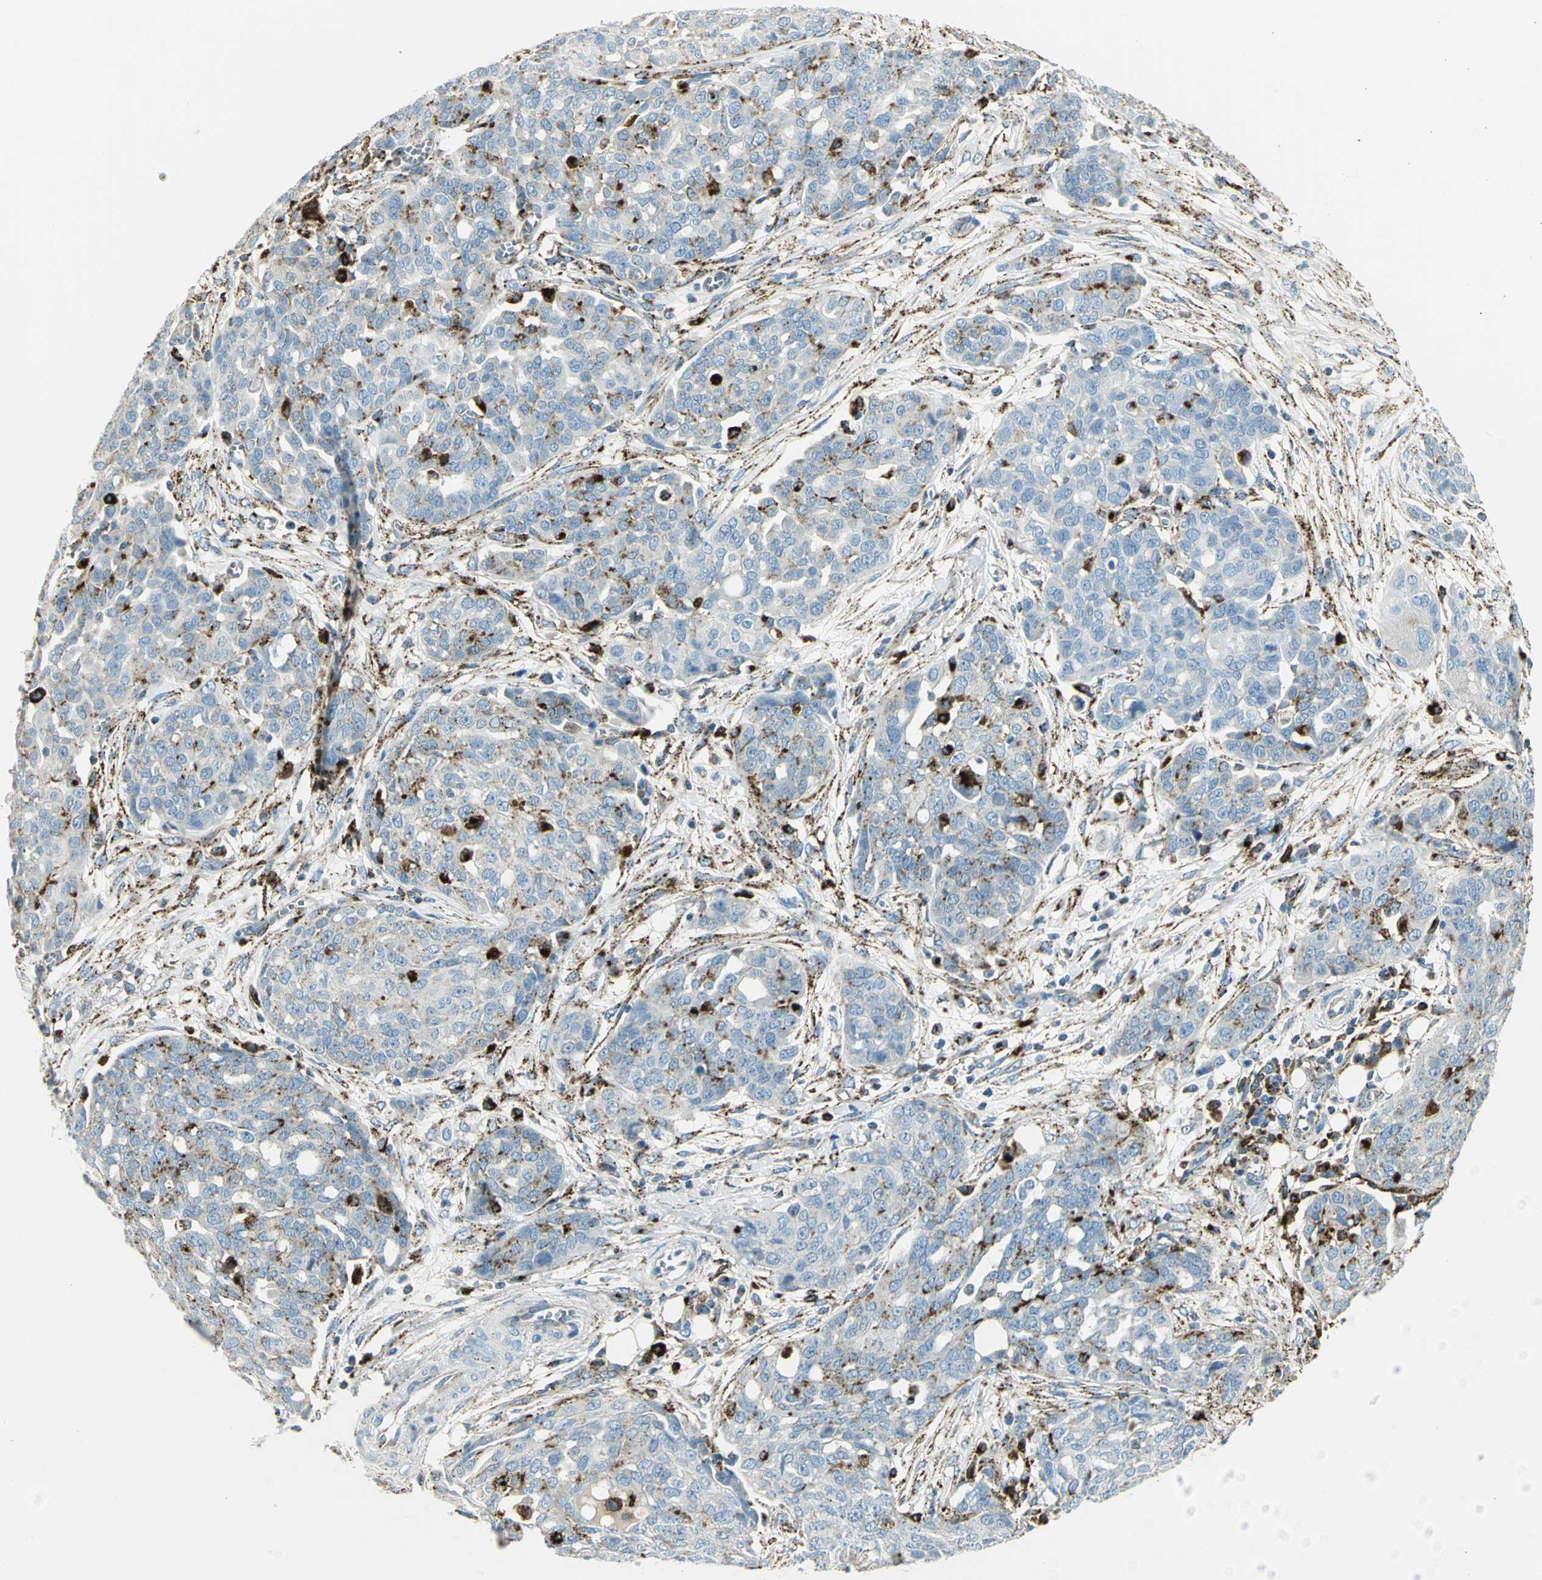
{"staining": {"intensity": "moderate", "quantity": "25%-75%", "location": "cytoplasmic/membranous"}, "tissue": "ovarian cancer", "cell_type": "Tumor cells", "image_type": "cancer", "snomed": [{"axis": "morphology", "description": "Cystadenocarcinoma, serous, NOS"}, {"axis": "topography", "description": "Soft tissue"}, {"axis": "topography", "description": "Ovary"}], "caption": "An IHC histopathology image of neoplastic tissue is shown. Protein staining in brown labels moderate cytoplasmic/membranous positivity in ovarian cancer within tumor cells. (brown staining indicates protein expression, while blue staining denotes nuclei).", "gene": "ARSA", "patient": {"sex": "female", "age": 57}}